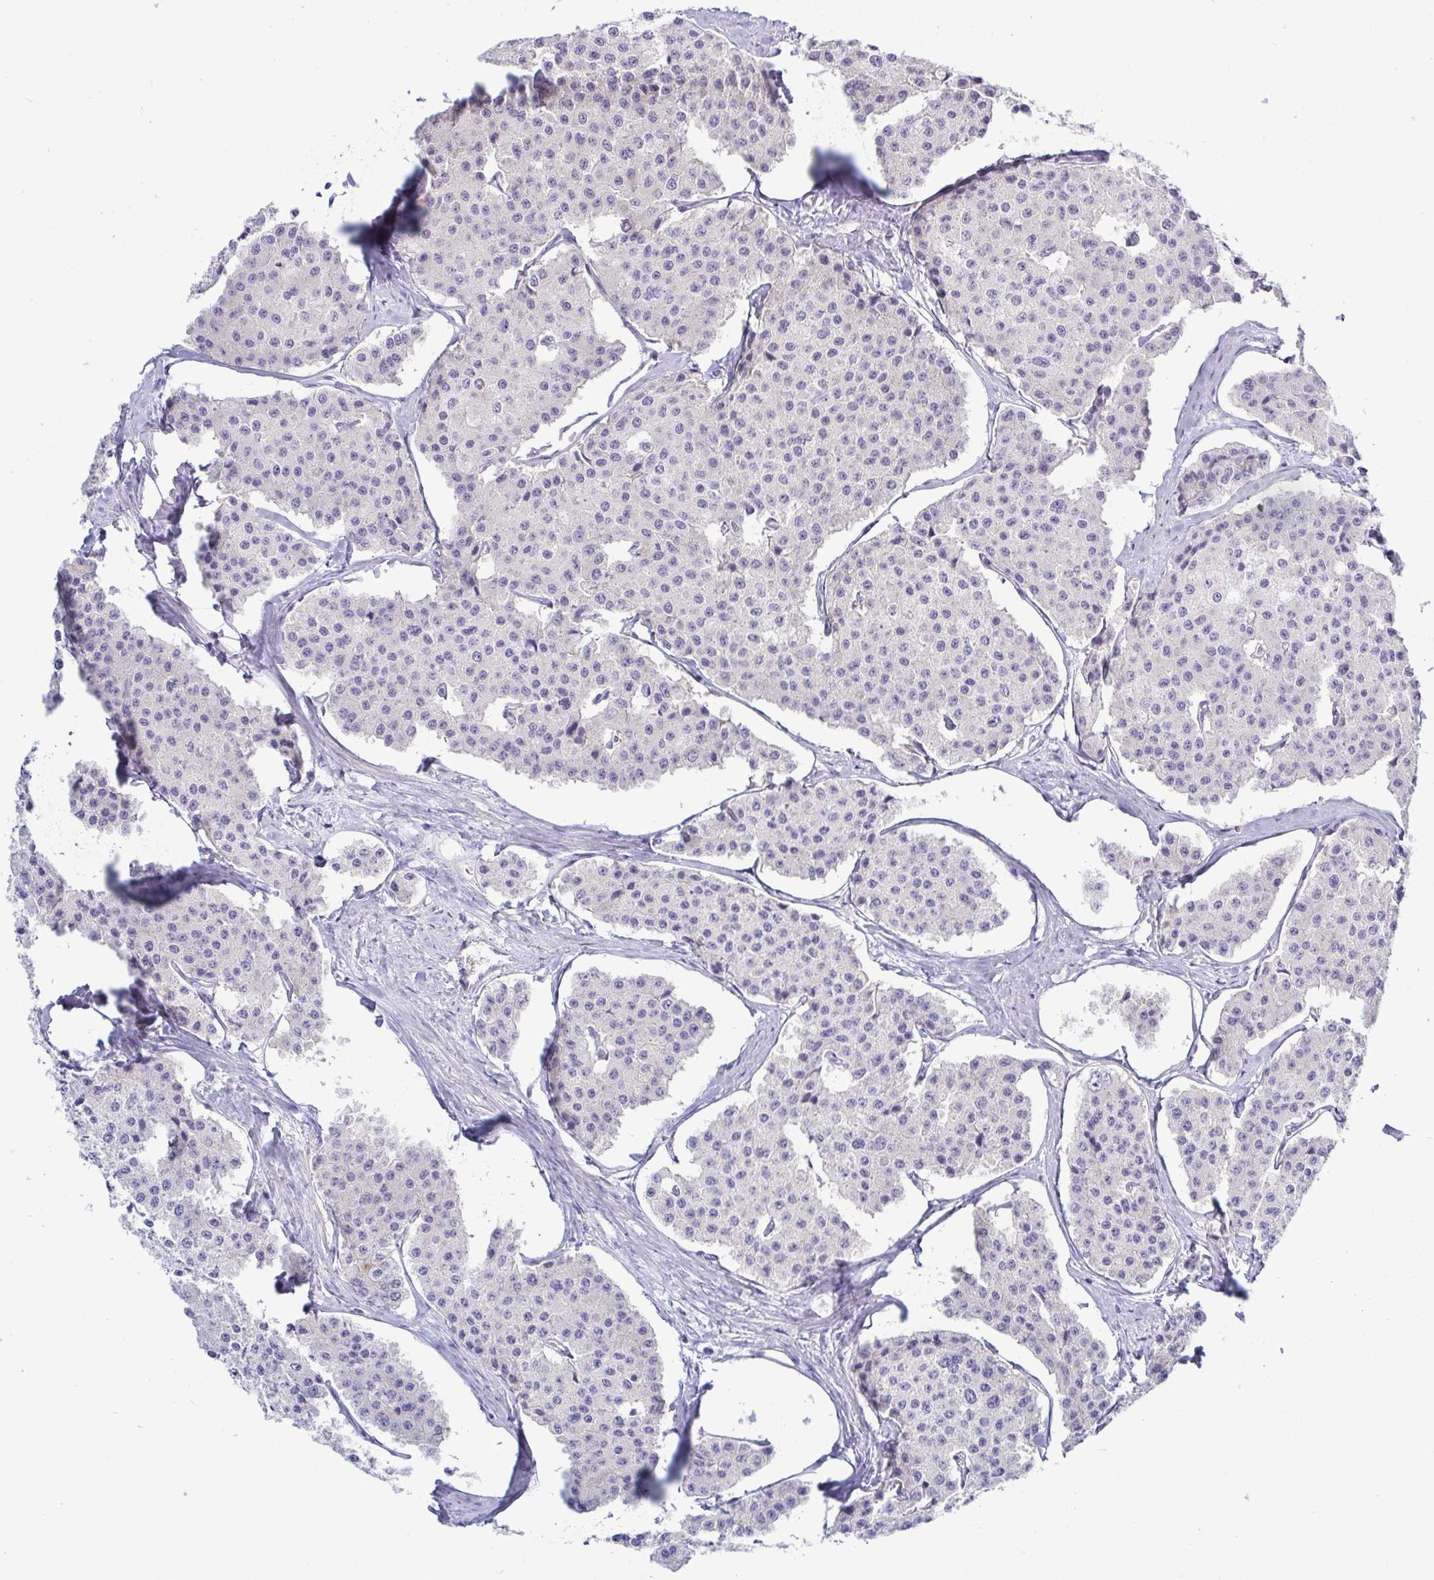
{"staining": {"intensity": "negative", "quantity": "none", "location": "none"}, "tissue": "carcinoid", "cell_type": "Tumor cells", "image_type": "cancer", "snomed": [{"axis": "morphology", "description": "Carcinoid, malignant, NOS"}, {"axis": "topography", "description": "Small intestine"}], "caption": "A high-resolution histopathology image shows immunohistochemistry staining of carcinoid, which reveals no significant expression in tumor cells. The staining was performed using DAB to visualize the protein expression in brown, while the nuclei were stained in blue with hematoxylin (Magnification: 20x).", "gene": "TNNI2", "patient": {"sex": "female", "age": 65}}